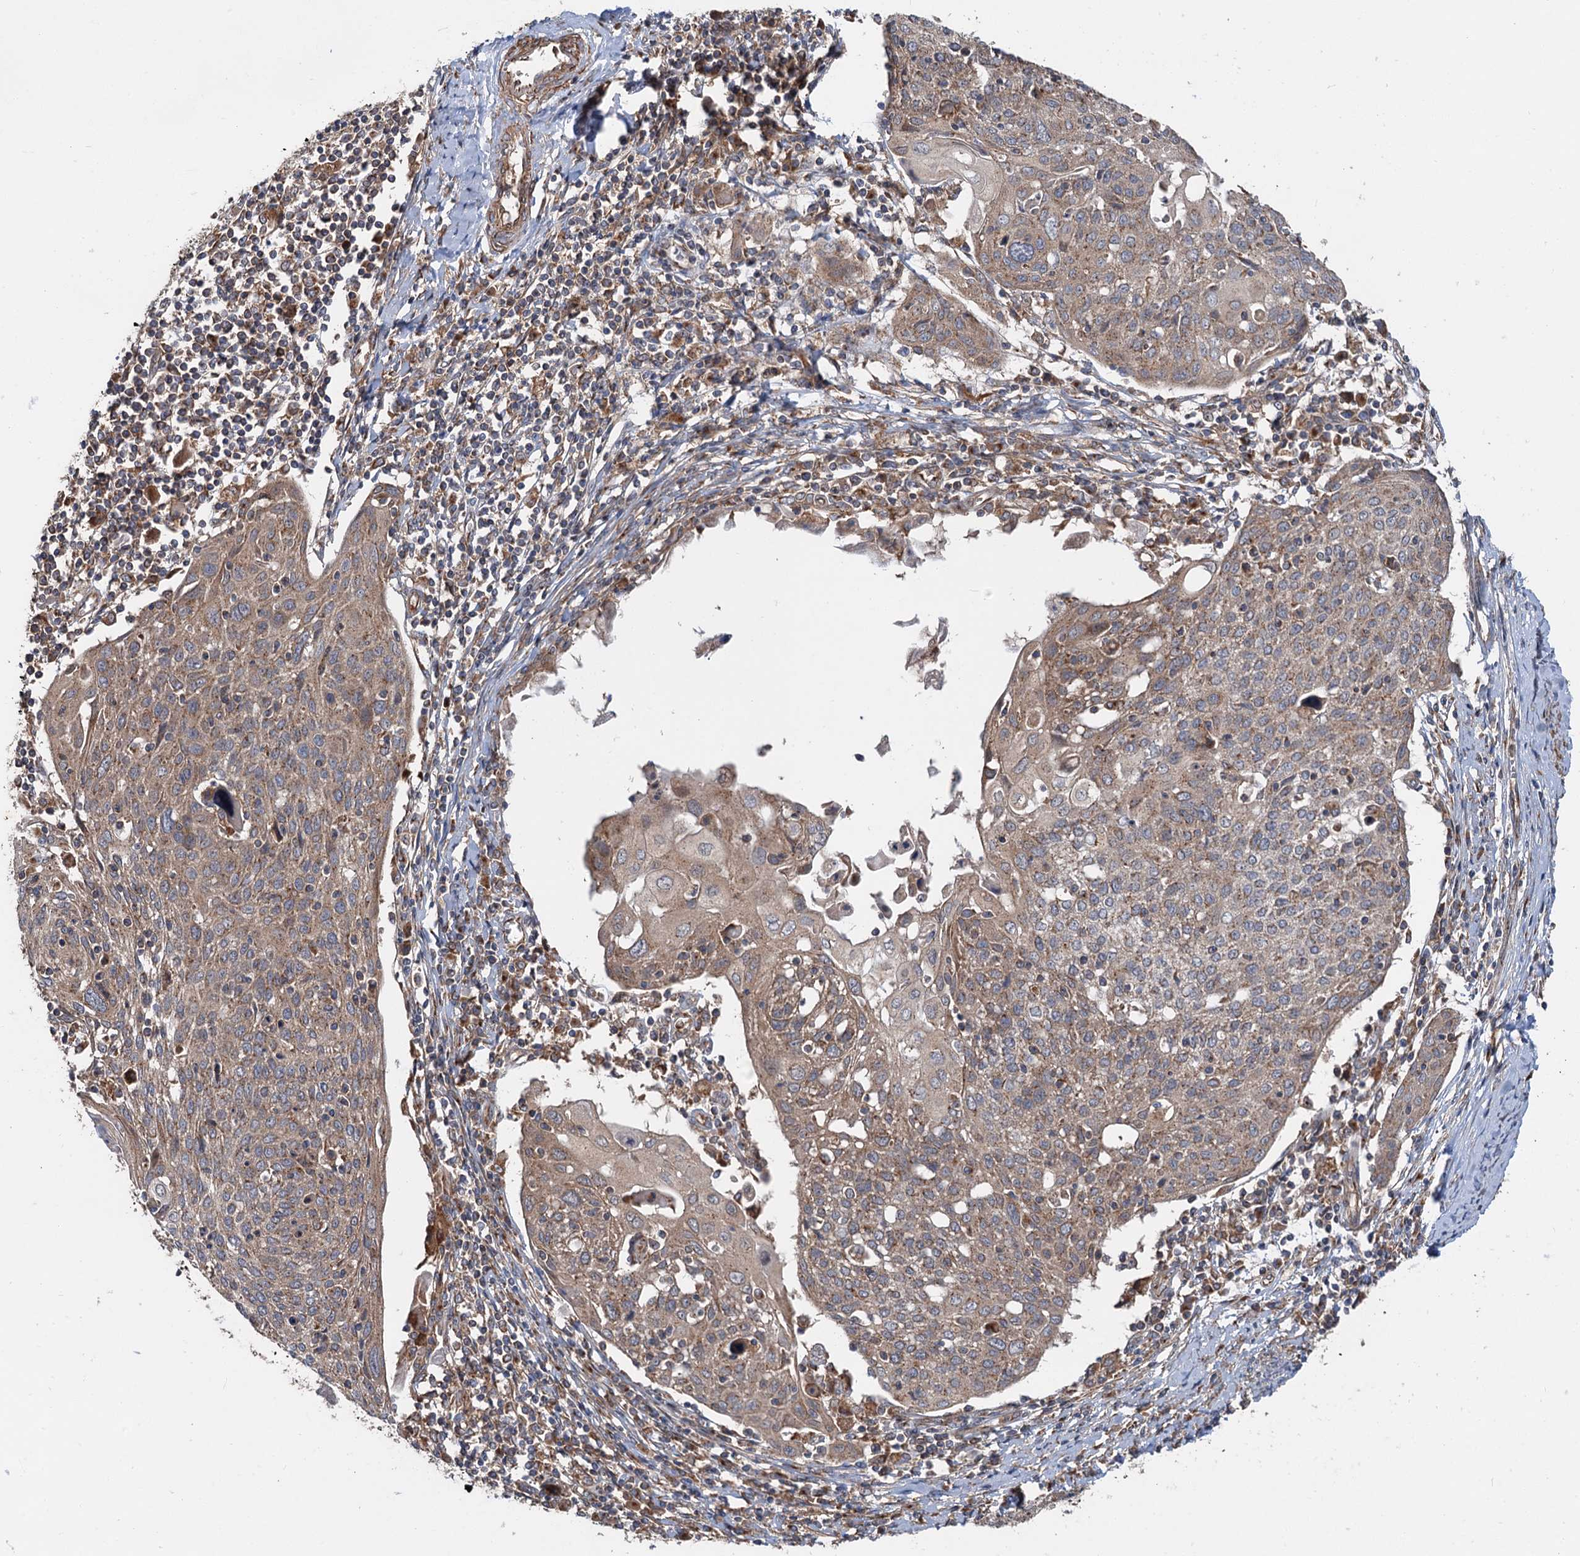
{"staining": {"intensity": "moderate", "quantity": "25%-75%", "location": "cytoplasmic/membranous"}, "tissue": "cervical cancer", "cell_type": "Tumor cells", "image_type": "cancer", "snomed": [{"axis": "morphology", "description": "Squamous cell carcinoma, NOS"}, {"axis": "topography", "description": "Cervix"}], "caption": "Approximately 25%-75% of tumor cells in cervical cancer (squamous cell carcinoma) show moderate cytoplasmic/membranous protein staining as visualized by brown immunohistochemical staining.", "gene": "ANKRD26", "patient": {"sex": "female", "age": 67}}